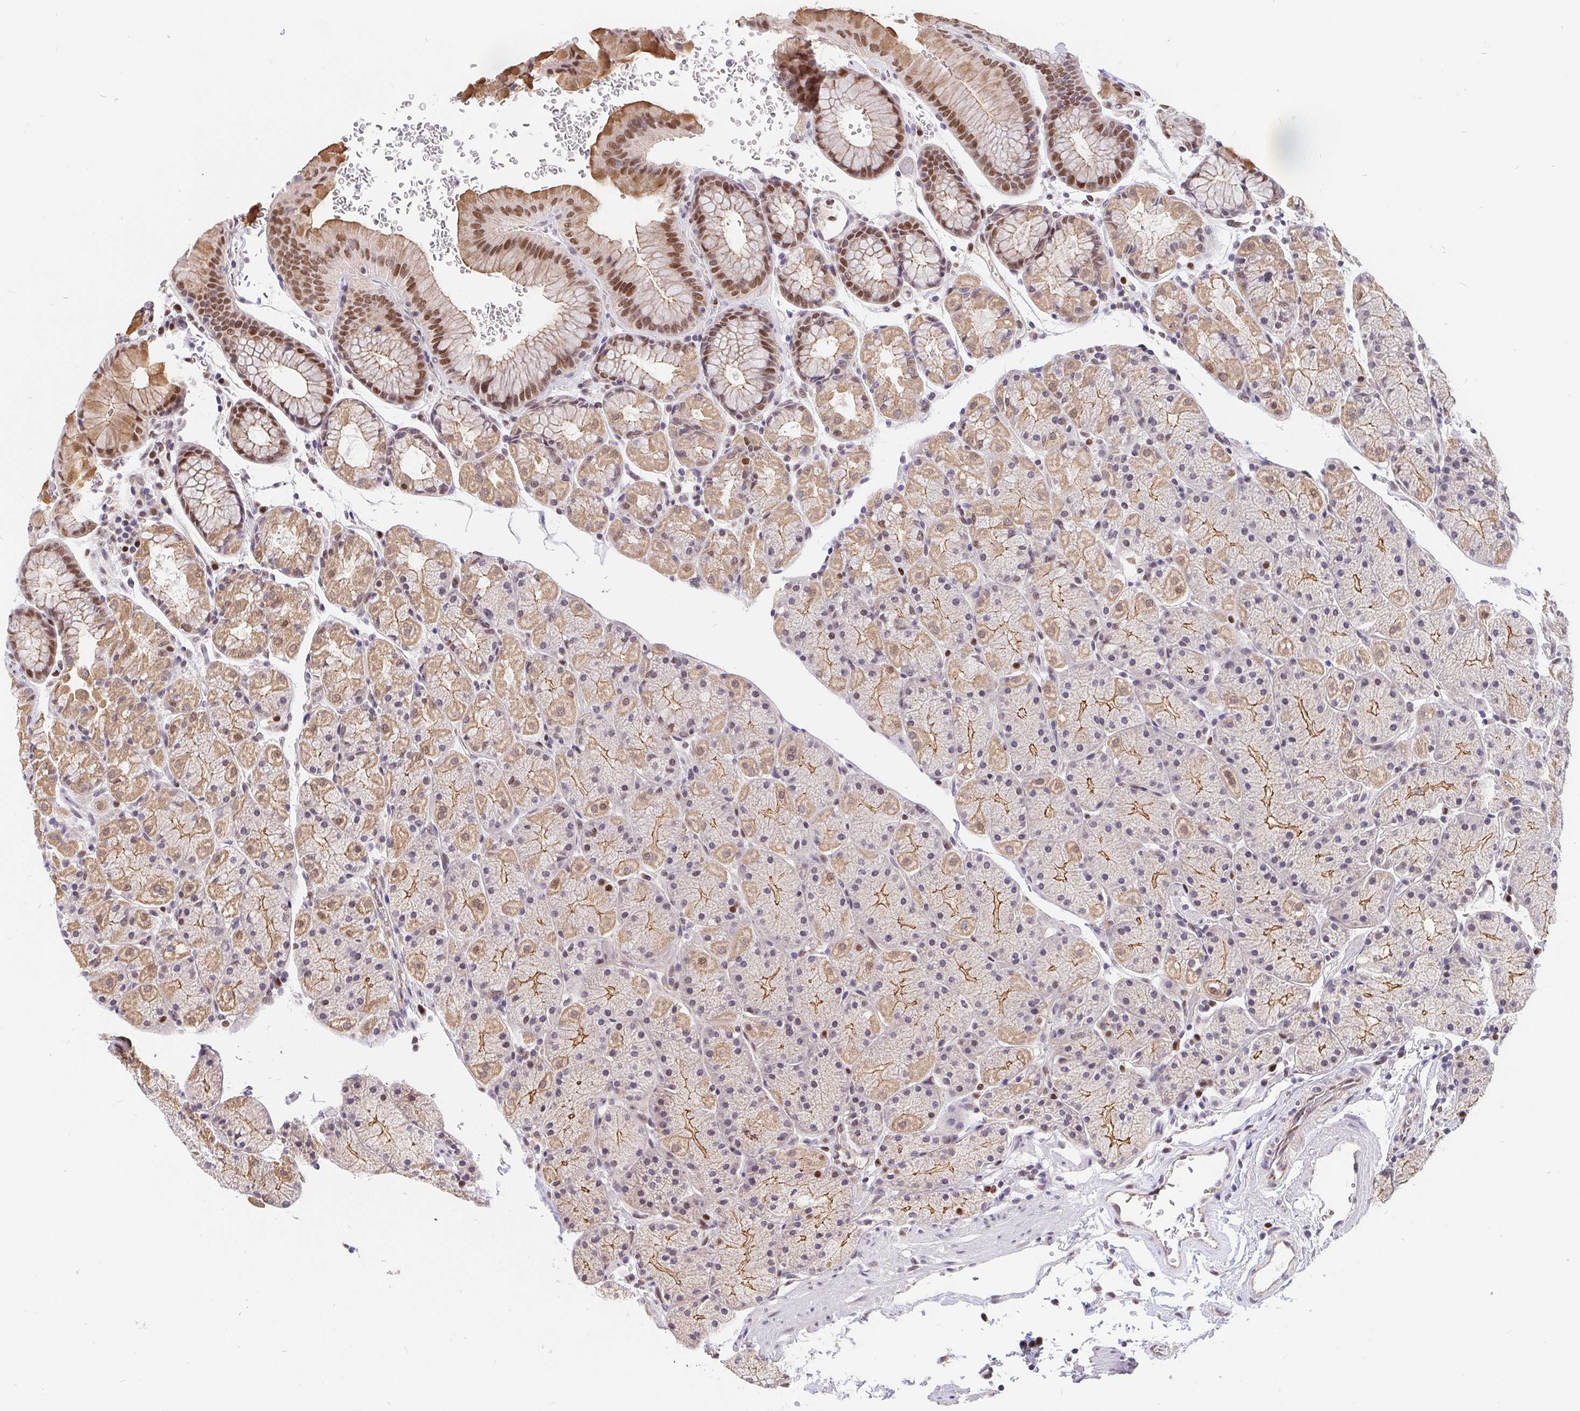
{"staining": {"intensity": "moderate", "quantity": "25%-75%", "location": "cytoplasmic/membranous,nuclear"}, "tissue": "stomach", "cell_type": "Glandular cells", "image_type": "normal", "snomed": [{"axis": "morphology", "description": "Normal tissue, NOS"}, {"axis": "topography", "description": "Stomach, upper"}, {"axis": "topography", "description": "Stomach"}], "caption": "Protein expression by immunohistochemistry reveals moderate cytoplasmic/membranous,nuclear staining in approximately 25%-75% of glandular cells in benign stomach. Using DAB (brown) and hematoxylin (blue) stains, captured at high magnification using brightfield microscopy.", "gene": "POU2F1", "patient": {"sex": "male", "age": 76}}